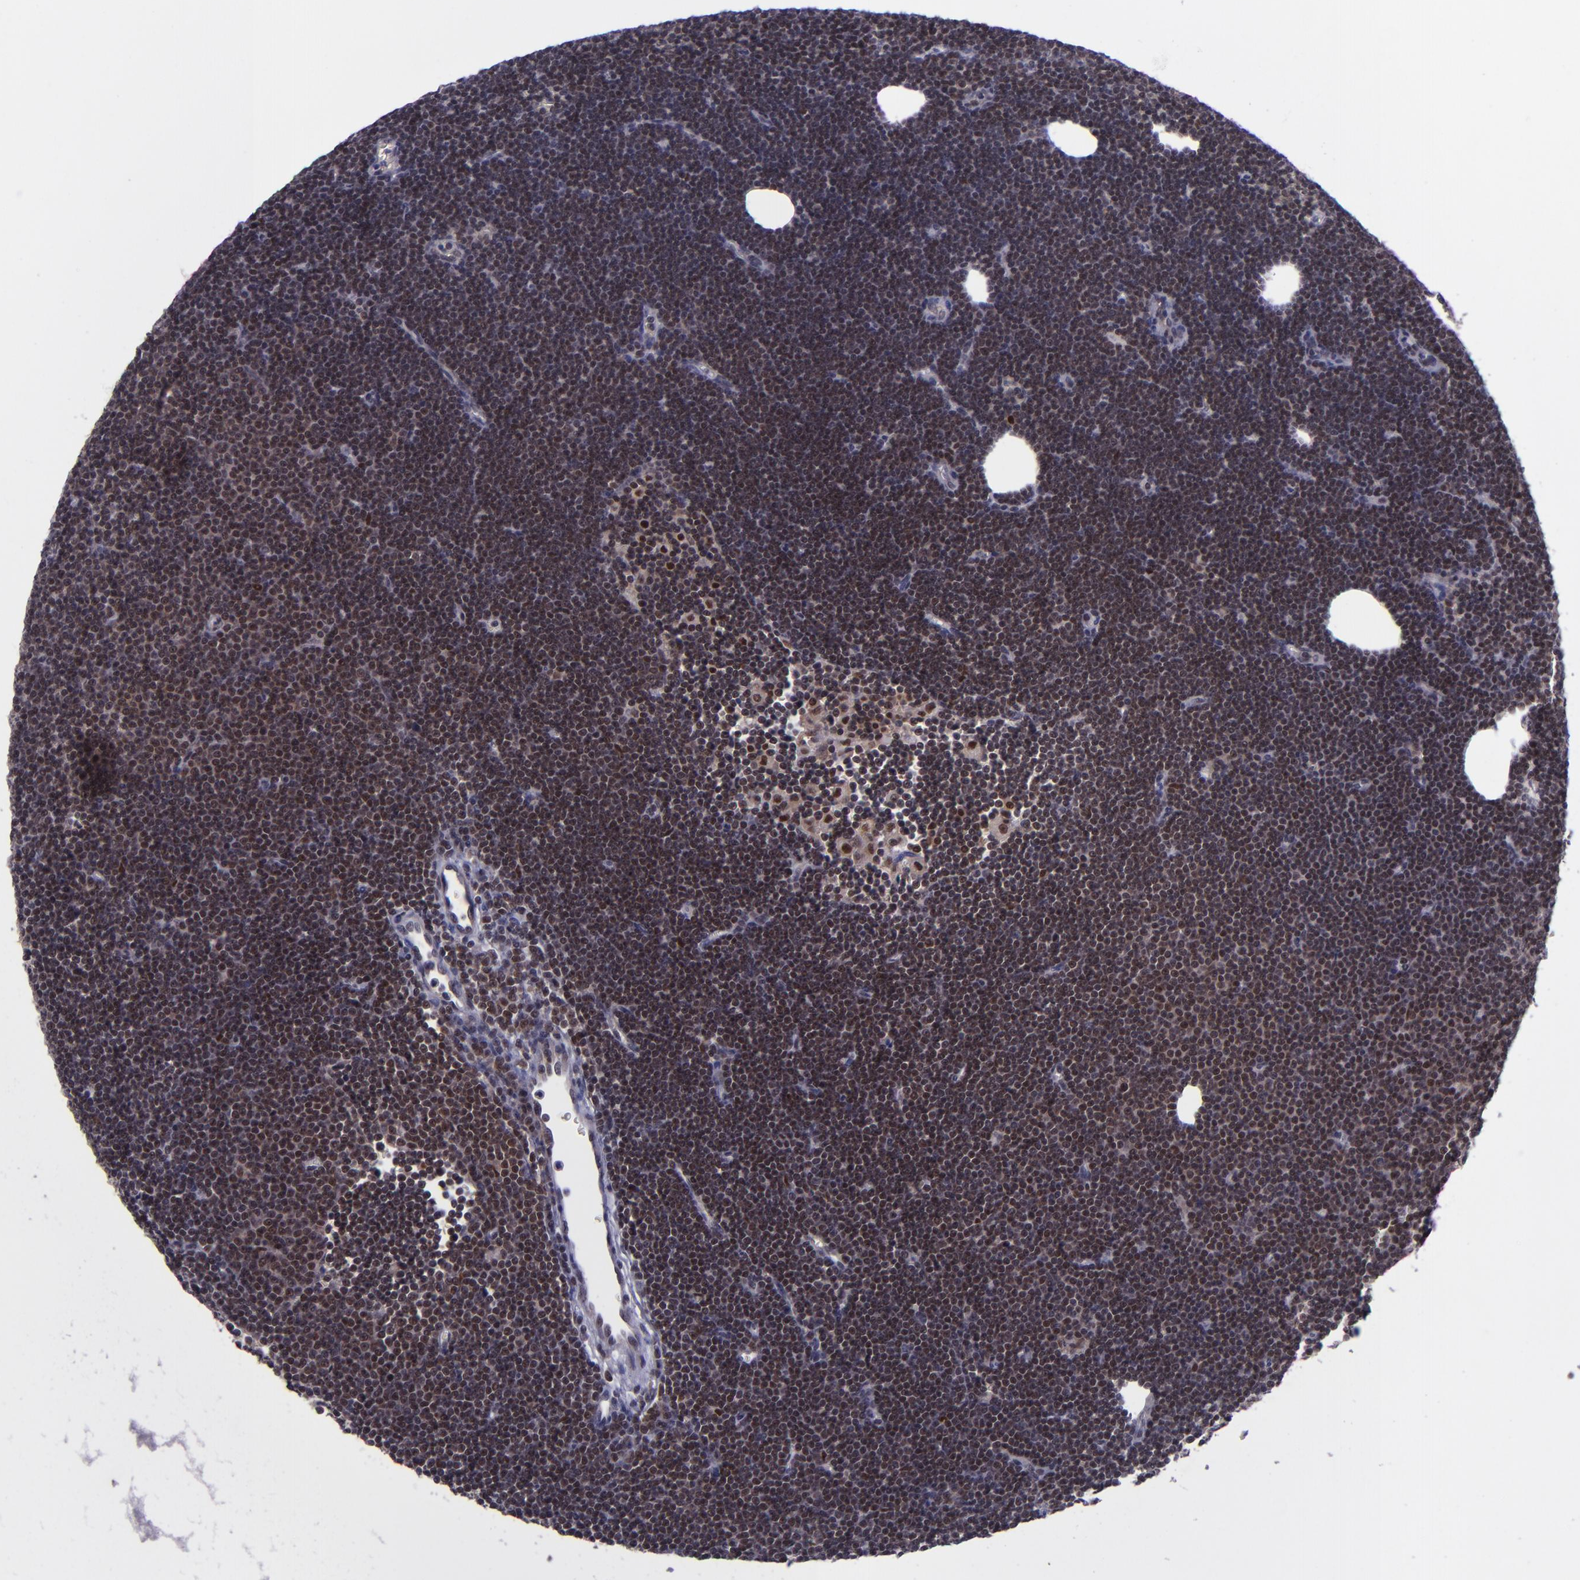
{"staining": {"intensity": "moderate", "quantity": ">75%", "location": "cytoplasmic/membranous,nuclear"}, "tissue": "lymphoma", "cell_type": "Tumor cells", "image_type": "cancer", "snomed": [{"axis": "morphology", "description": "Malignant lymphoma, non-Hodgkin's type, Low grade"}, {"axis": "topography", "description": "Lymph node"}], "caption": "DAB (3,3'-diaminobenzidine) immunohistochemical staining of lymphoma exhibits moderate cytoplasmic/membranous and nuclear protein positivity in approximately >75% of tumor cells. The staining was performed using DAB (3,3'-diaminobenzidine) to visualize the protein expression in brown, while the nuclei were stained in blue with hematoxylin (Magnification: 20x).", "gene": "BAG1", "patient": {"sex": "female", "age": 73}}